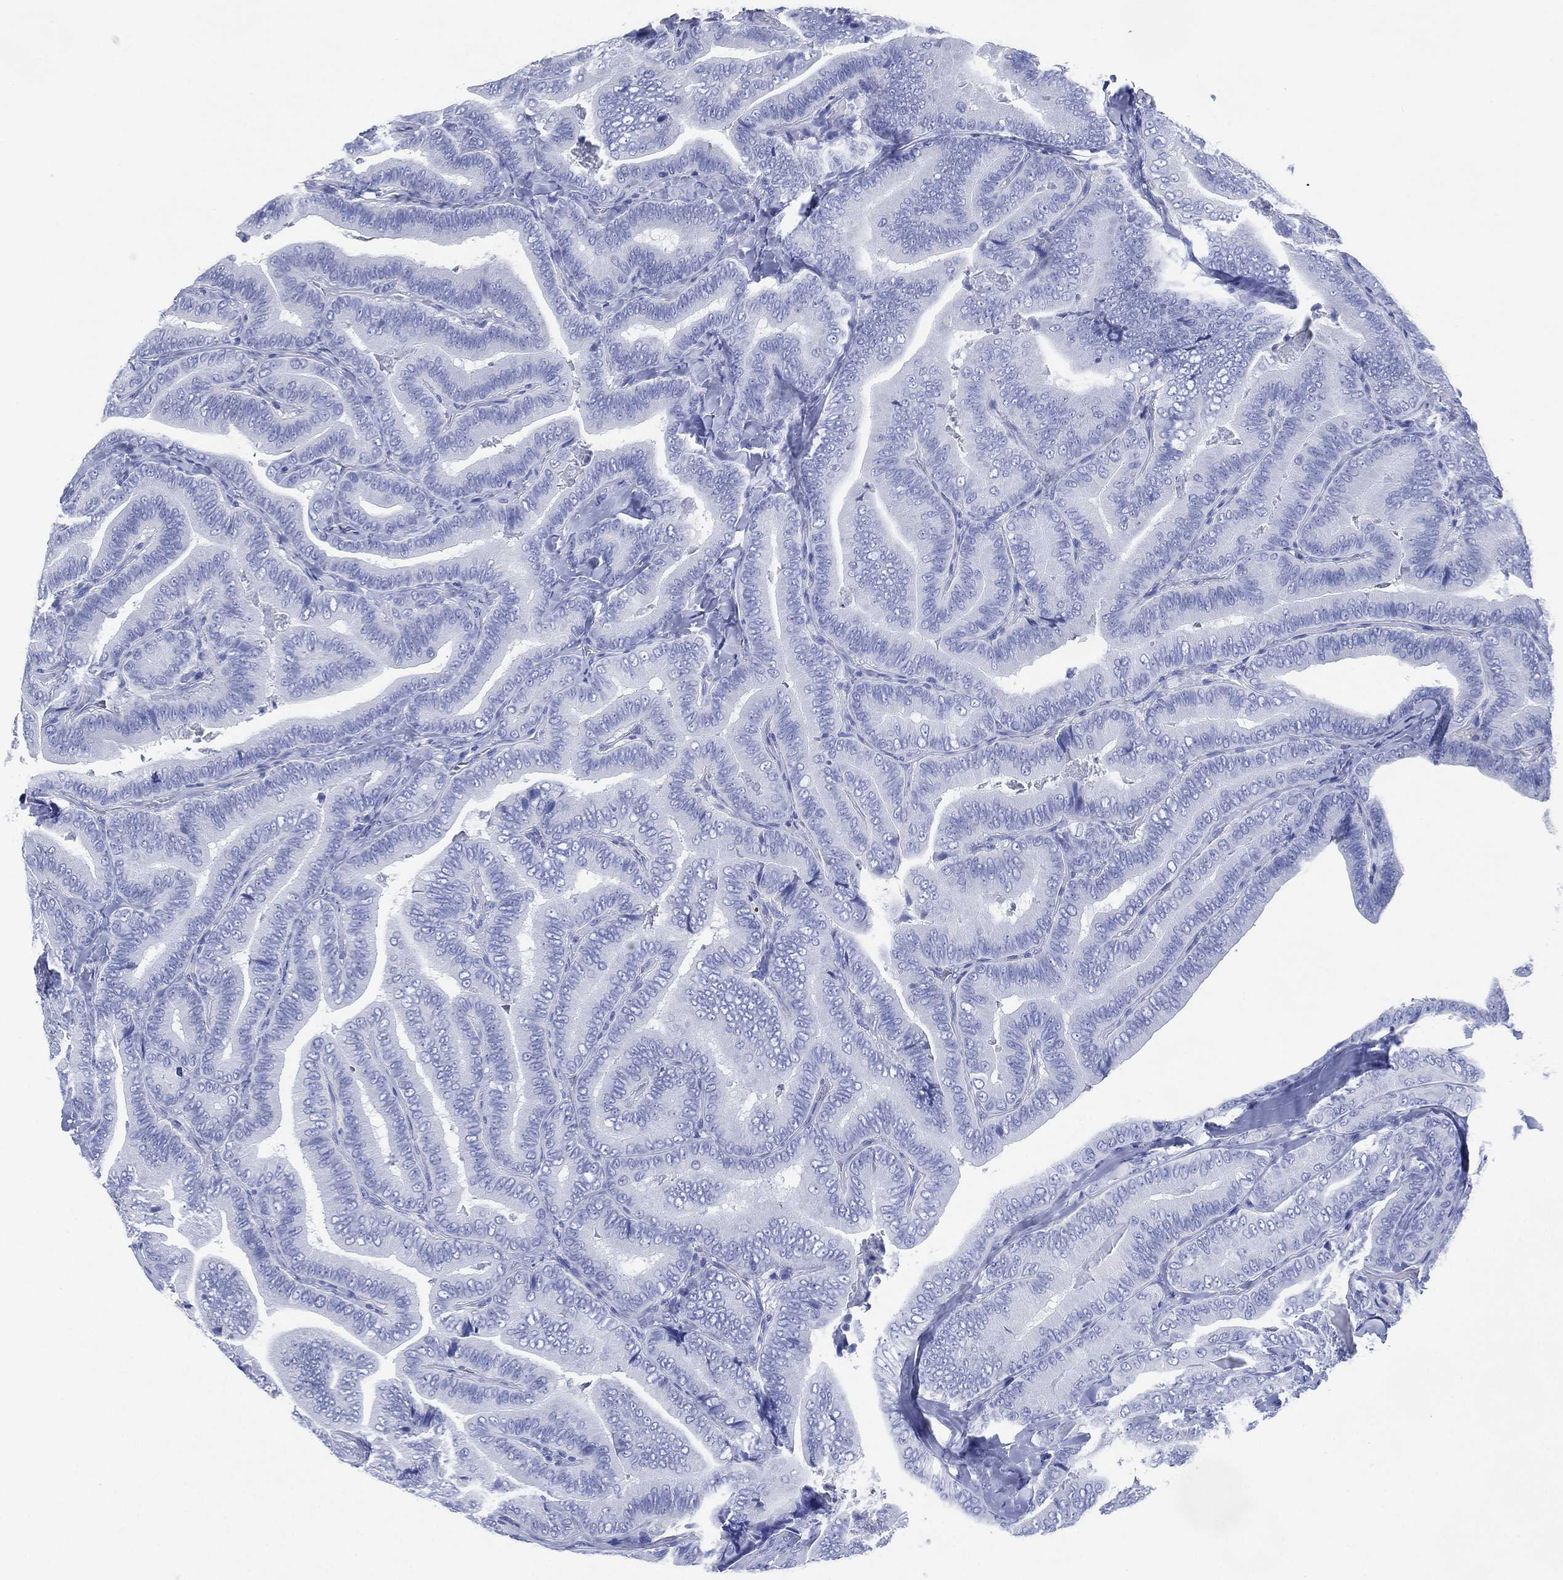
{"staining": {"intensity": "negative", "quantity": "none", "location": "none"}, "tissue": "thyroid cancer", "cell_type": "Tumor cells", "image_type": "cancer", "snomed": [{"axis": "morphology", "description": "Papillary adenocarcinoma, NOS"}, {"axis": "topography", "description": "Thyroid gland"}], "caption": "Immunohistochemistry (IHC) of human papillary adenocarcinoma (thyroid) exhibits no staining in tumor cells.", "gene": "SIGLECL1", "patient": {"sex": "male", "age": 61}}